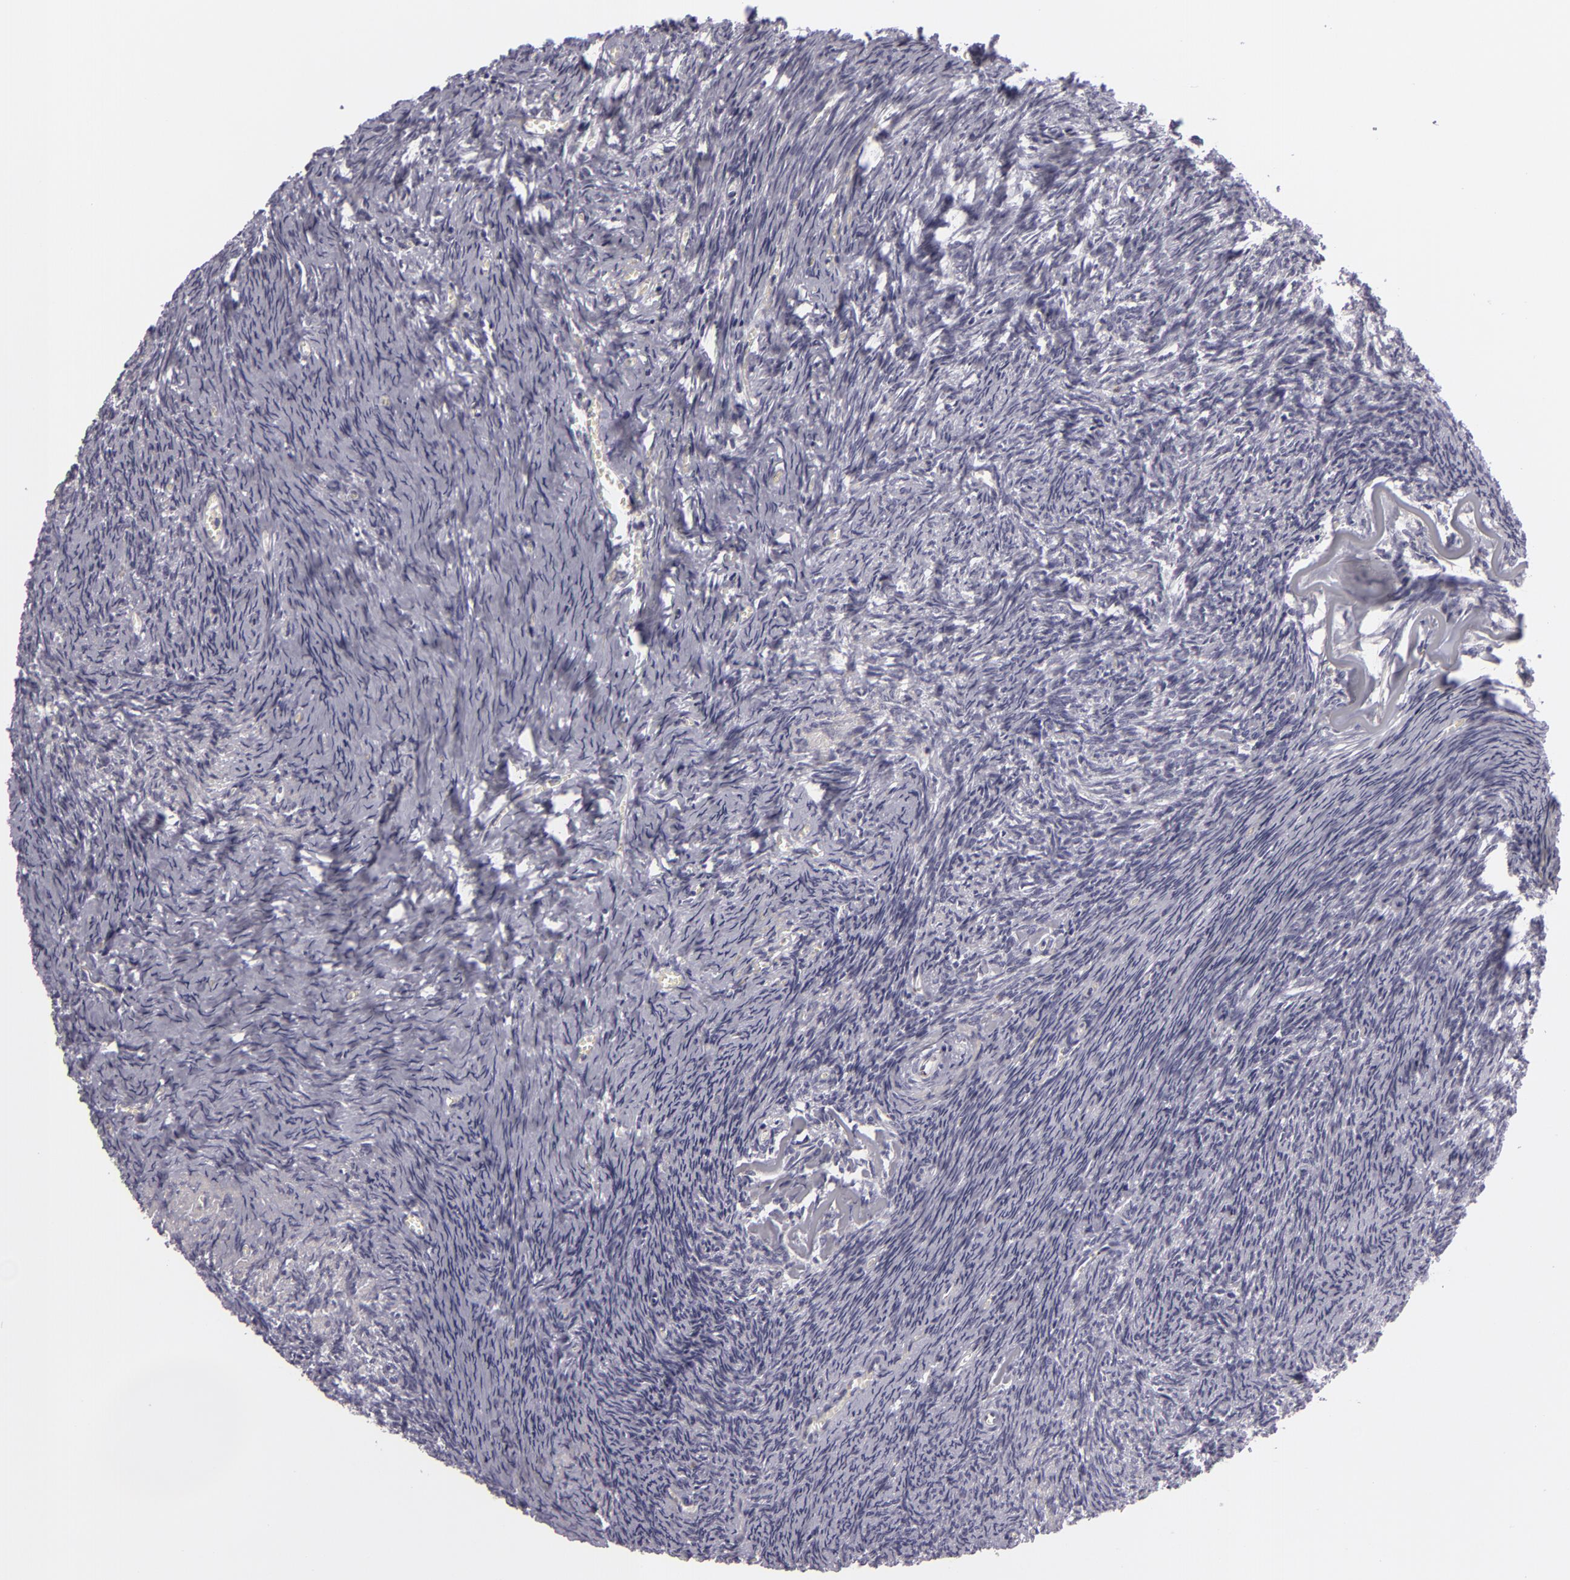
{"staining": {"intensity": "negative", "quantity": "none", "location": "none"}, "tissue": "ovary", "cell_type": "Follicle cells", "image_type": "normal", "snomed": [{"axis": "morphology", "description": "Normal tissue, NOS"}, {"axis": "topography", "description": "Ovary"}], "caption": "Immunohistochemistry (IHC) image of benign ovary: human ovary stained with DAB displays no significant protein positivity in follicle cells.", "gene": "KCNAB2", "patient": {"sex": "female", "age": 54}}